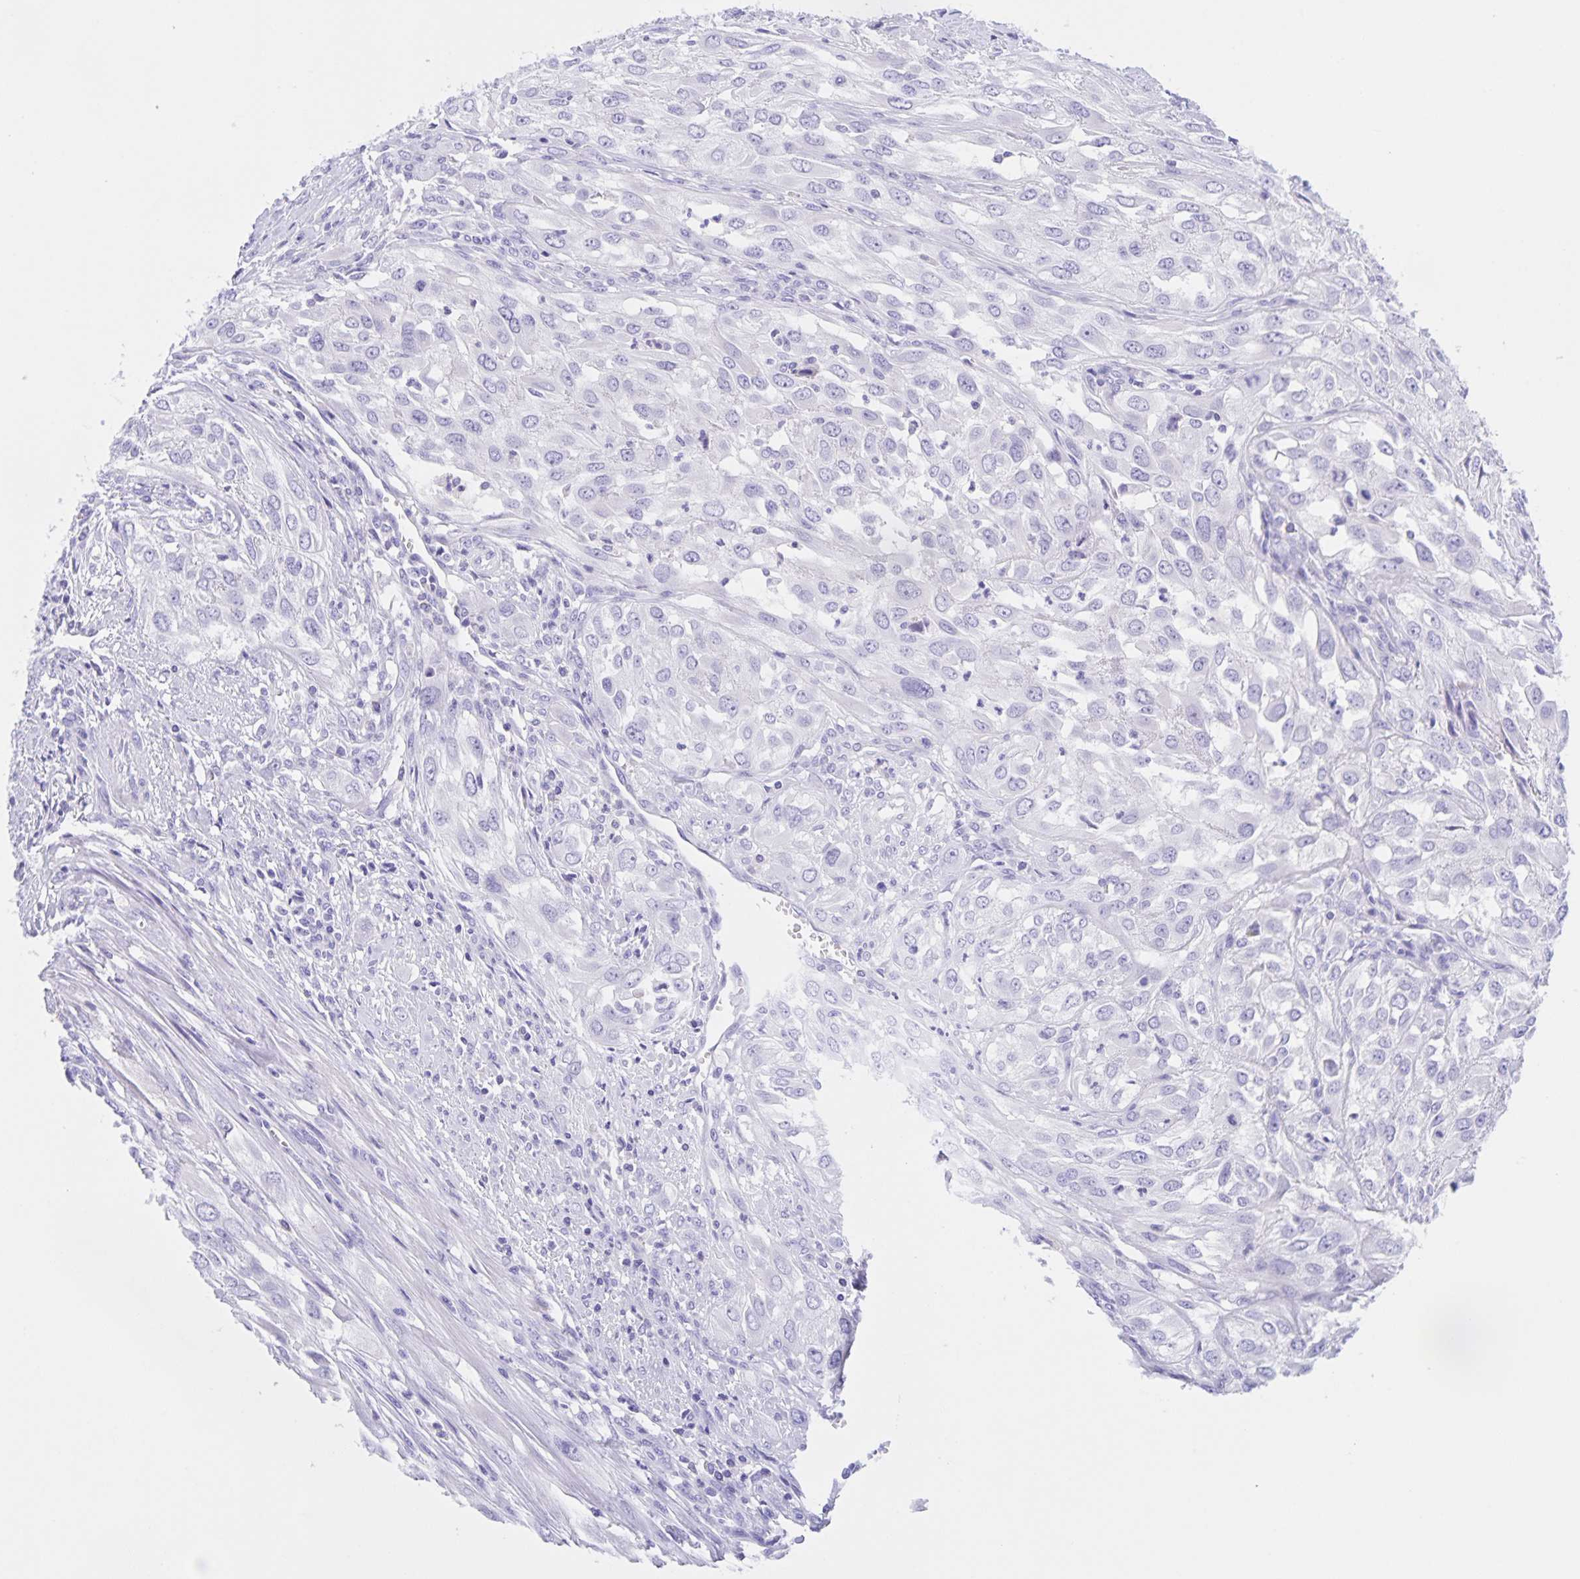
{"staining": {"intensity": "negative", "quantity": "none", "location": "none"}, "tissue": "urothelial cancer", "cell_type": "Tumor cells", "image_type": "cancer", "snomed": [{"axis": "morphology", "description": "Urothelial carcinoma, High grade"}, {"axis": "topography", "description": "Urinary bladder"}], "caption": "Image shows no protein staining in tumor cells of urothelial cancer tissue.", "gene": "CATSPER4", "patient": {"sex": "male", "age": 67}}